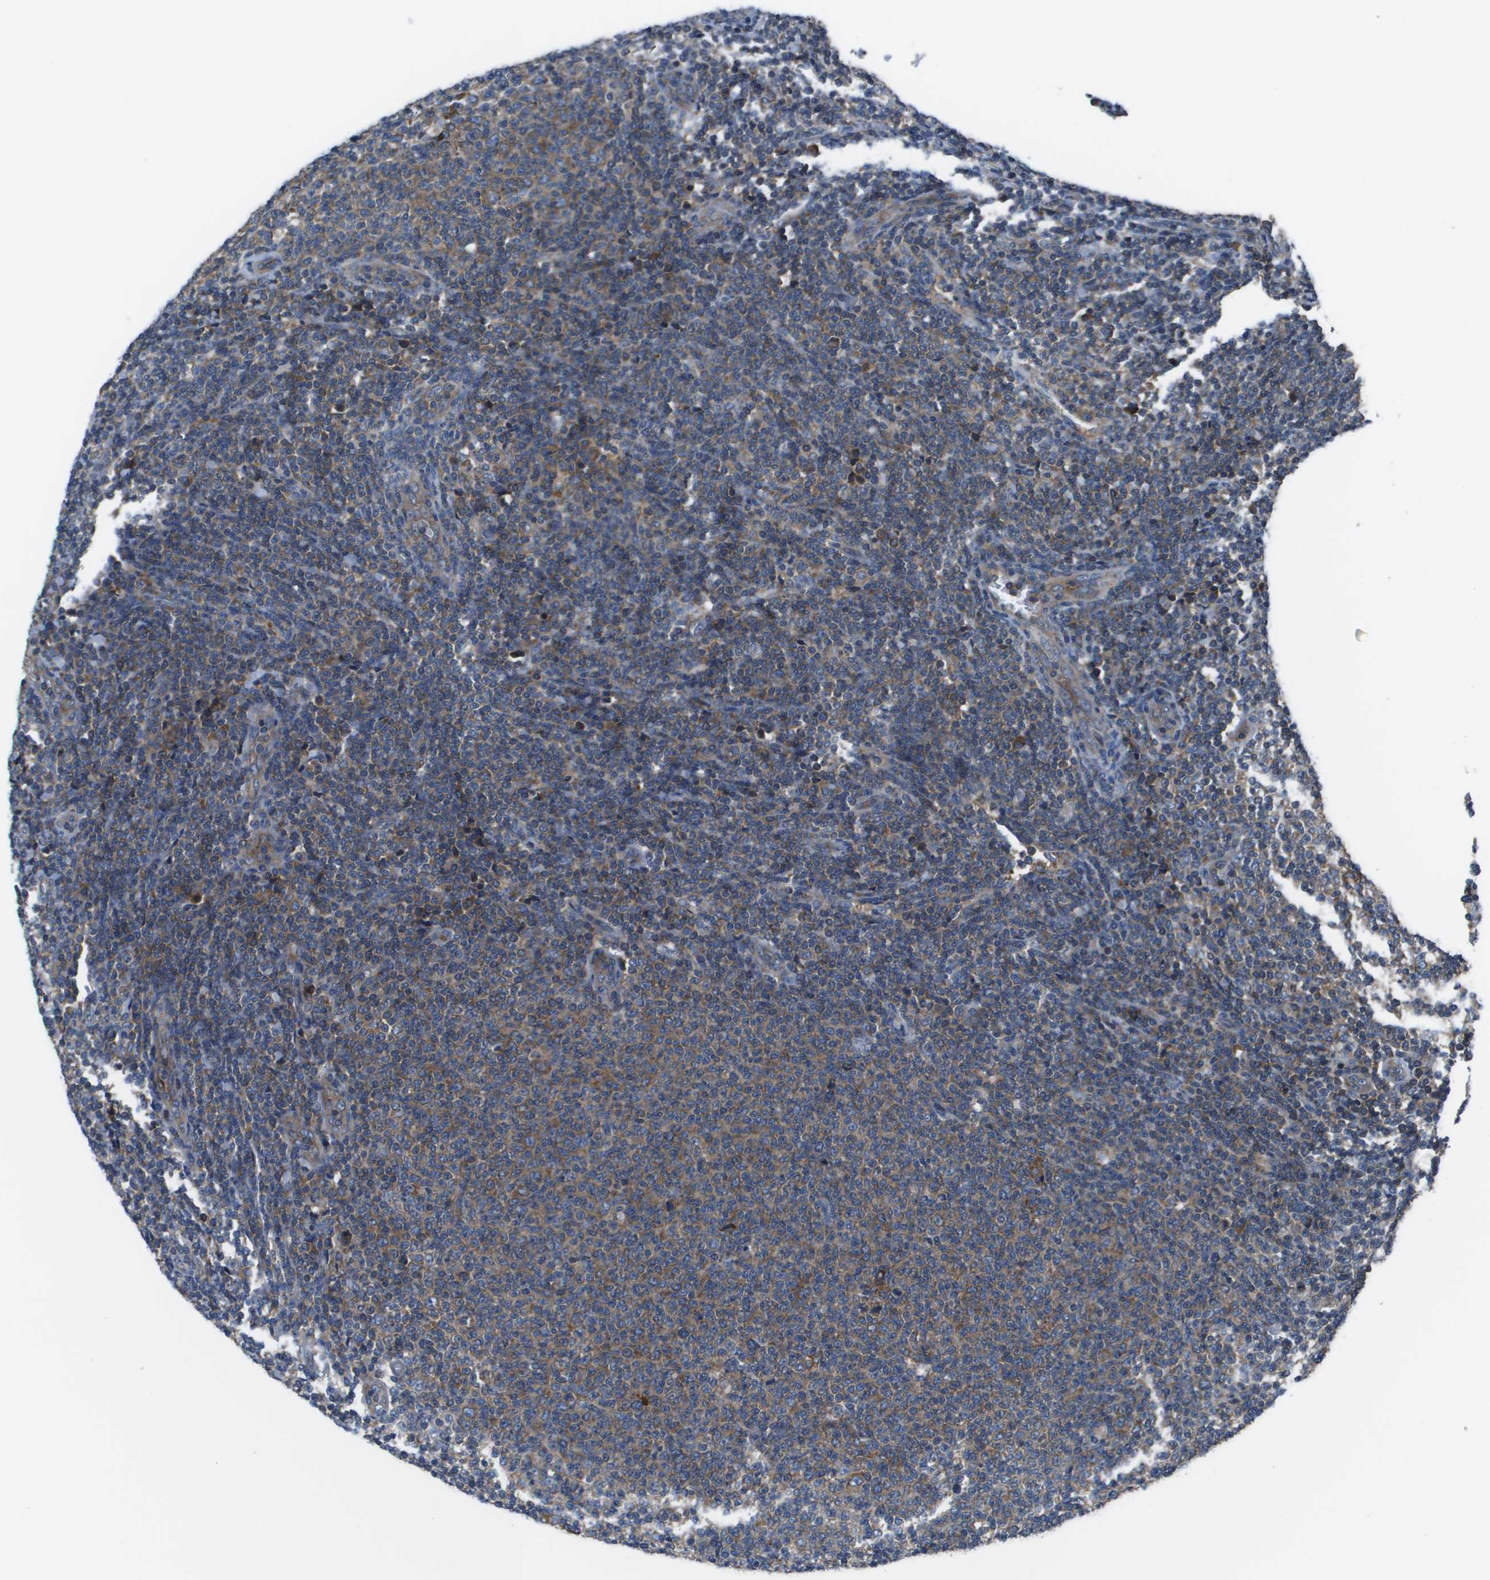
{"staining": {"intensity": "moderate", "quantity": ">75%", "location": "cytoplasmic/membranous"}, "tissue": "lymphoma", "cell_type": "Tumor cells", "image_type": "cancer", "snomed": [{"axis": "morphology", "description": "Malignant lymphoma, non-Hodgkin's type, Low grade"}, {"axis": "topography", "description": "Lymph node"}], "caption": "Tumor cells display medium levels of moderate cytoplasmic/membranous expression in approximately >75% of cells in human low-grade malignant lymphoma, non-Hodgkin's type.", "gene": "EIF3B", "patient": {"sex": "male", "age": 66}}